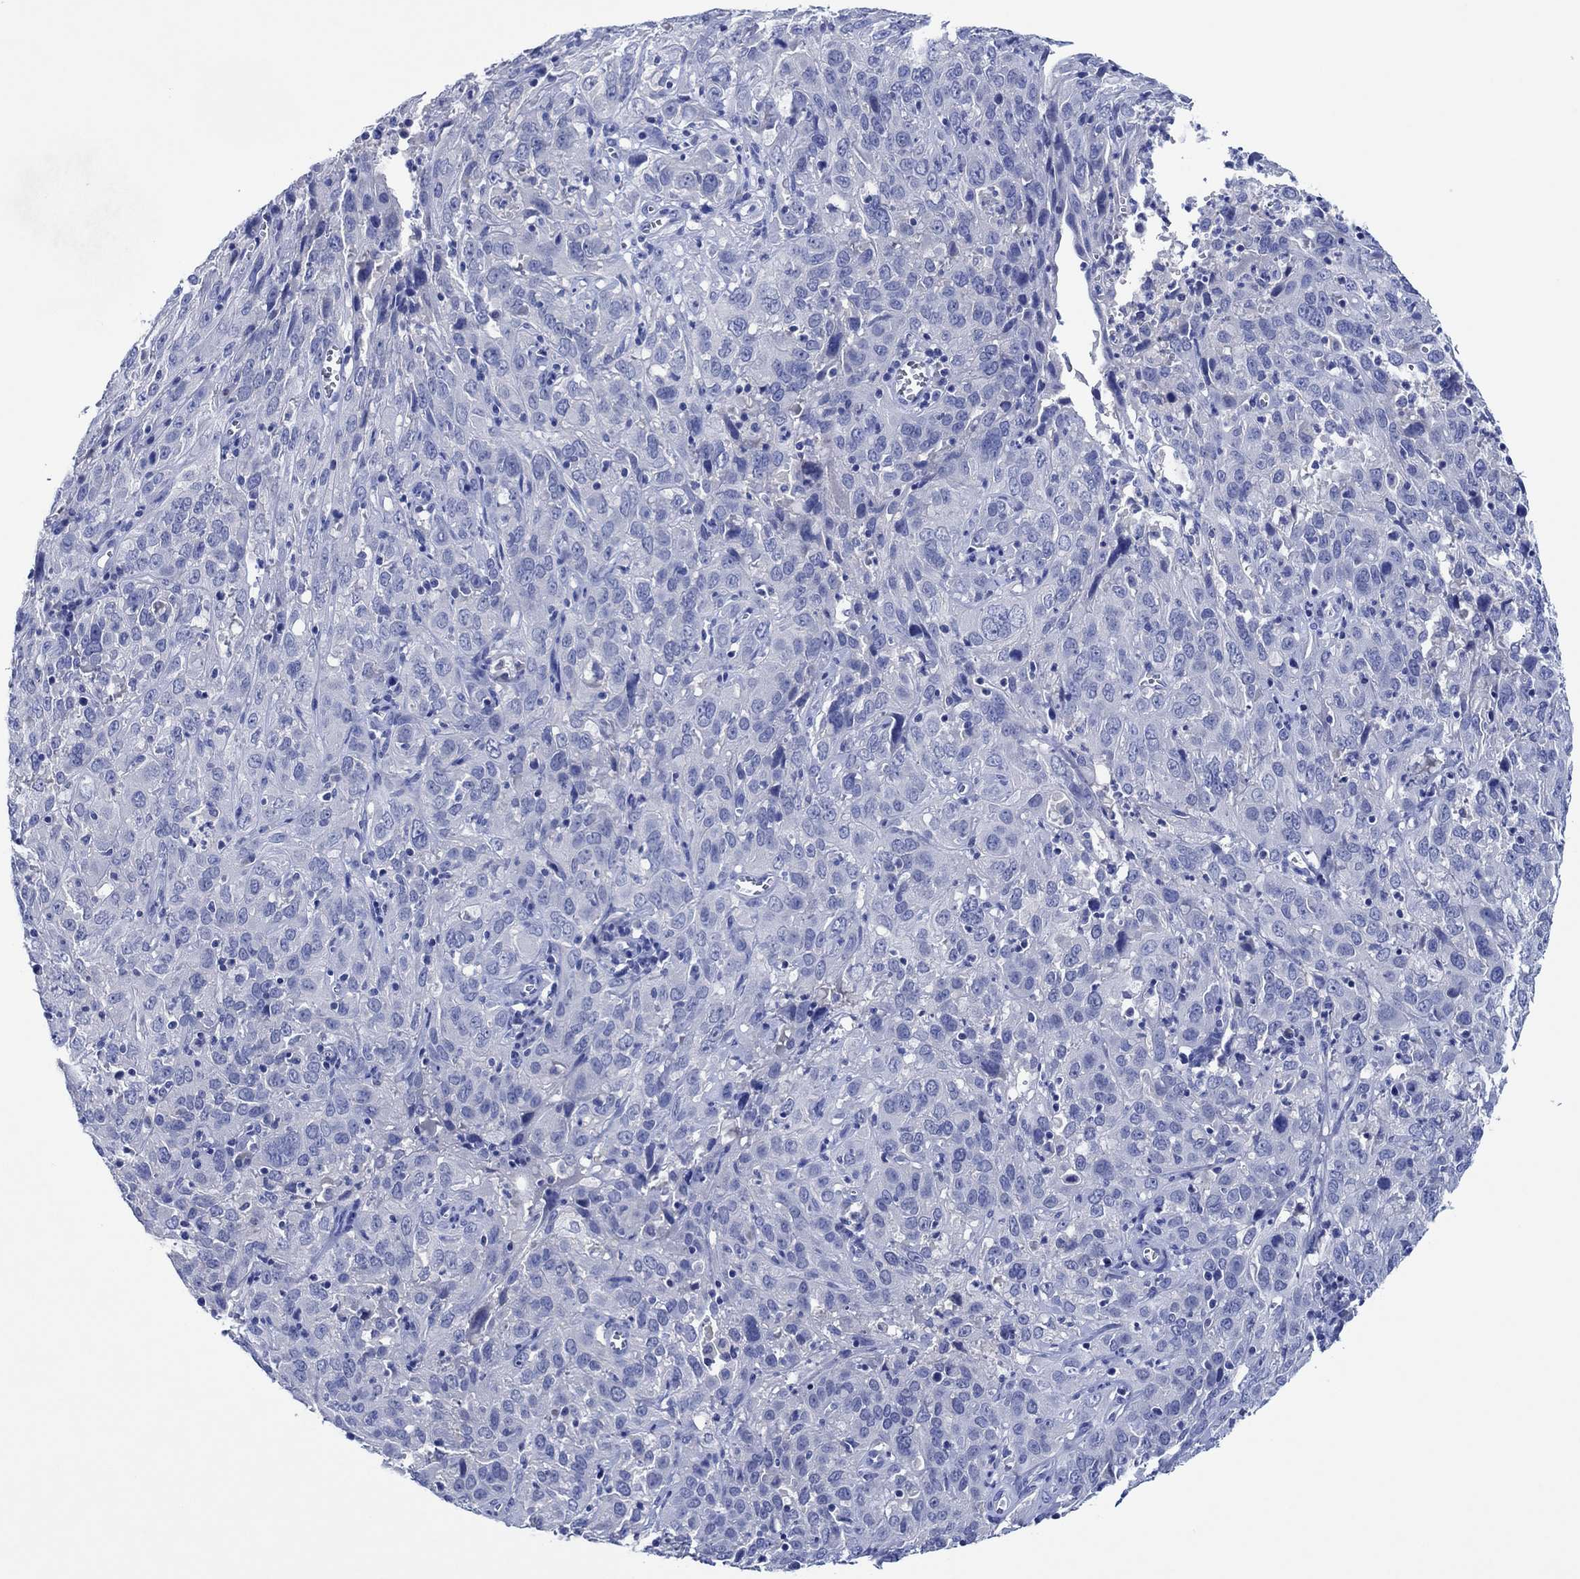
{"staining": {"intensity": "negative", "quantity": "none", "location": "none"}, "tissue": "cervical cancer", "cell_type": "Tumor cells", "image_type": "cancer", "snomed": [{"axis": "morphology", "description": "Squamous cell carcinoma, NOS"}, {"axis": "topography", "description": "Cervix"}], "caption": "This is a image of immunohistochemistry (IHC) staining of cervical cancer, which shows no staining in tumor cells.", "gene": "CPNE6", "patient": {"sex": "female", "age": 32}}